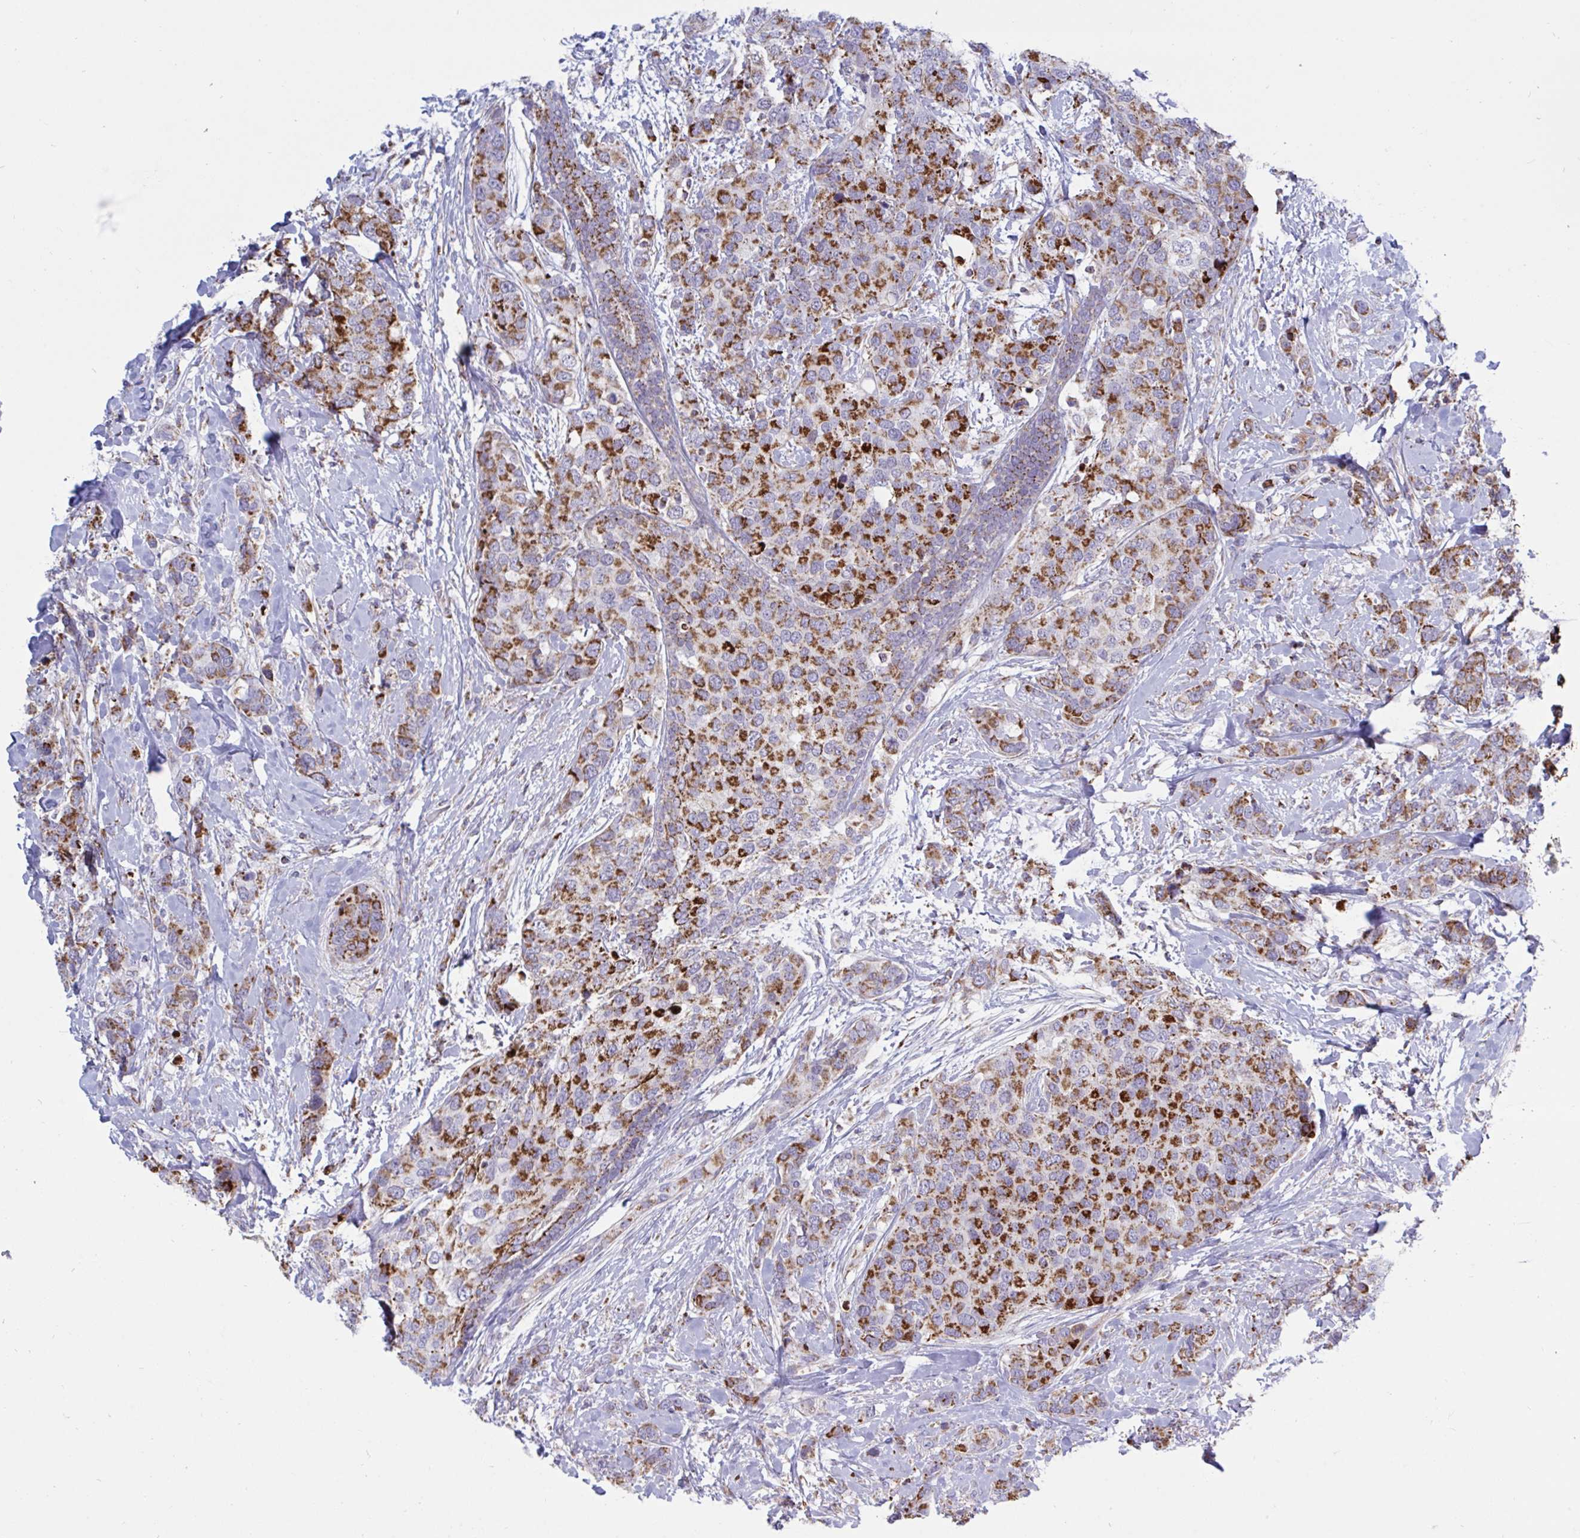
{"staining": {"intensity": "strong", "quantity": "25%-75%", "location": "cytoplasmic/membranous"}, "tissue": "breast cancer", "cell_type": "Tumor cells", "image_type": "cancer", "snomed": [{"axis": "morphology", "description": "Lobular carcinoma"}, {"axis": "topography", "description": "Breast"}], "caption": "A histopathology image of human lobular carcinoma (breast) stained for a protein shows strong cytoplasmic/membranous brown staining in tumor cells. The protein is shown in brown color, while the nuclei are stained blue.", "gene": "HSPE1", "patient": {"sex": "female", "age": 59}}